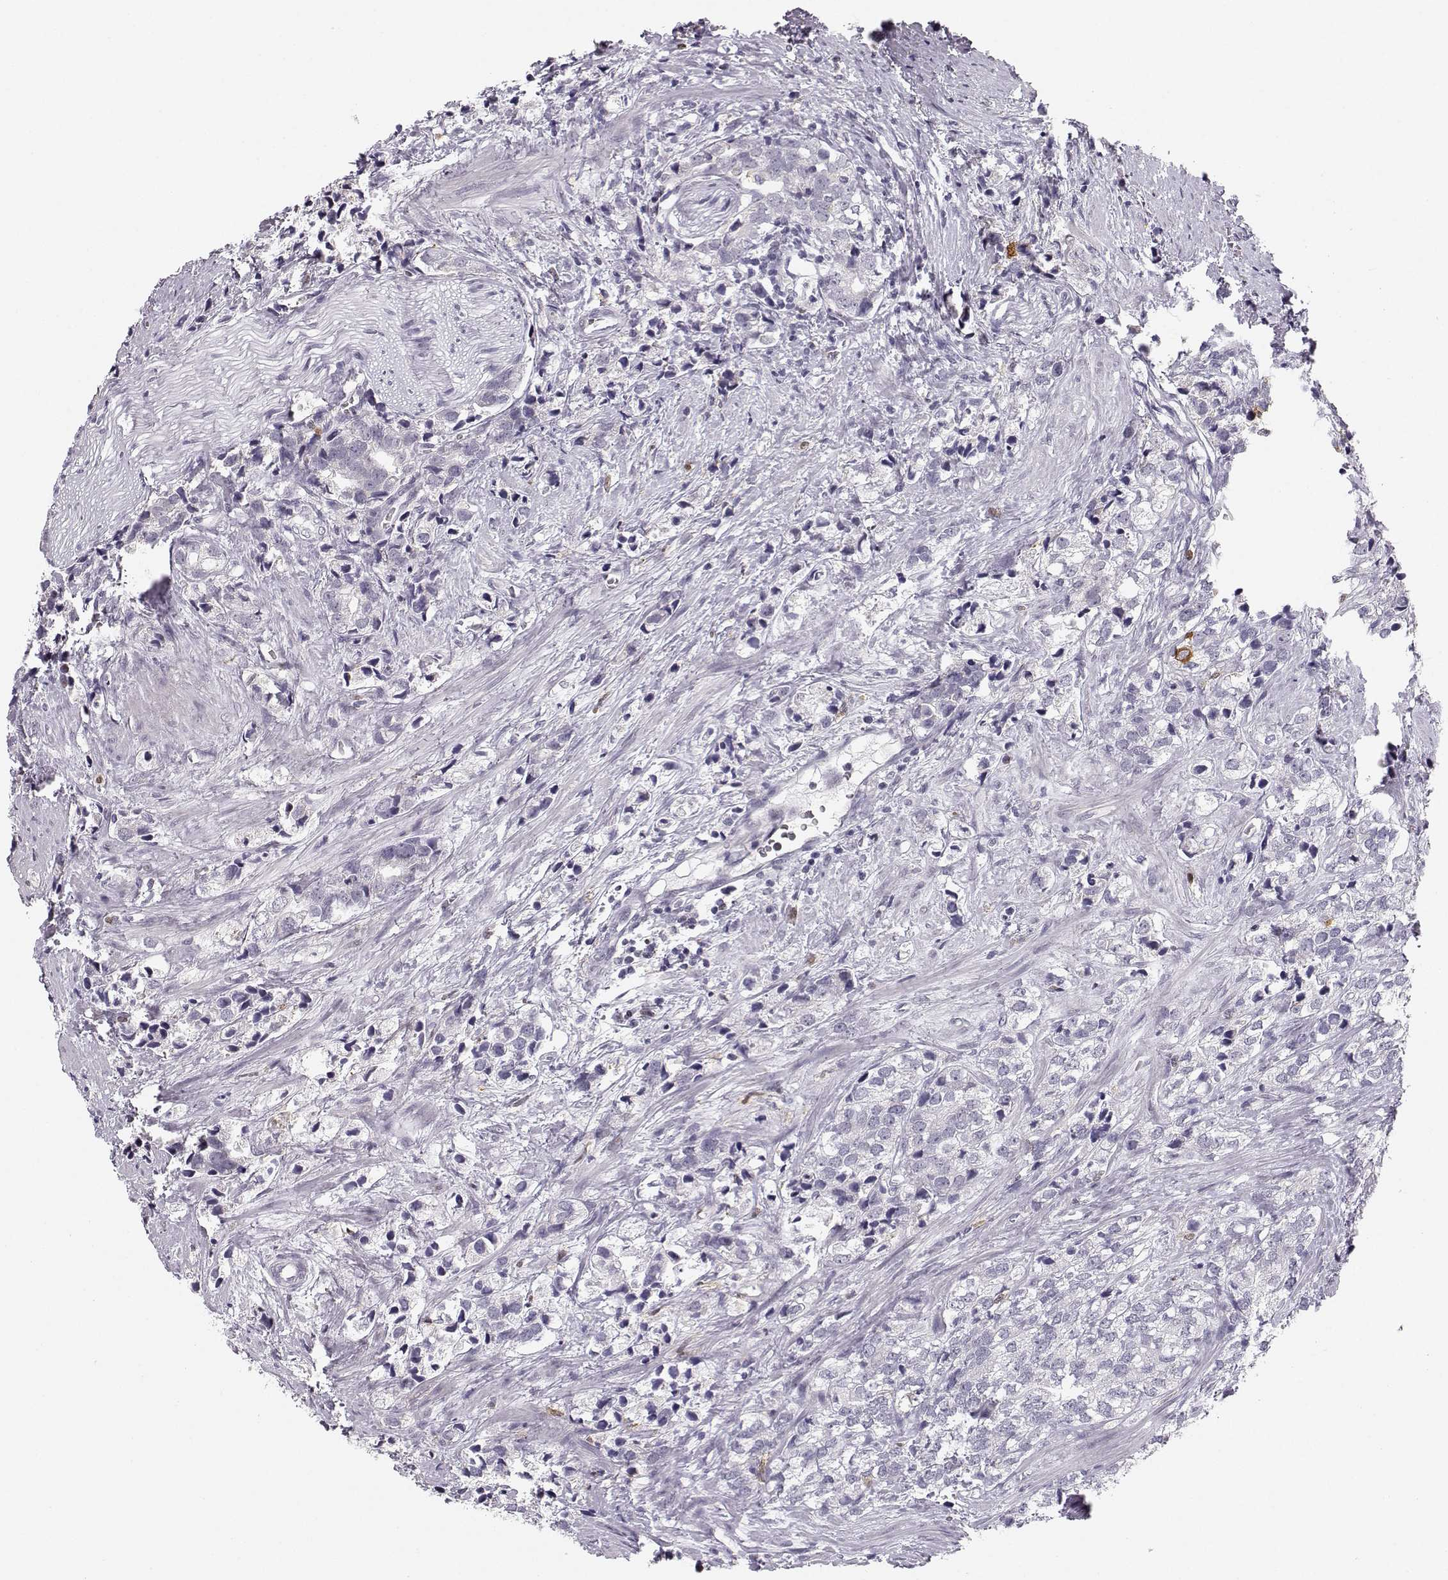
{"staining": {"intensity": "negative", "quantity": "none", "location": "none"}, "tissue": "prostate cancer", "cell_type": "Tumor cells", "image_type": "cancer", "snomed": [{"axis": "morphology", "description": "Adenocarcinoma, NOS"}, {"axis": "topography", "description": "Prostate and seminal vesicle, NOS"}], "caption": "IHC micrograph of neoplastic tissue: prostate adenocarcinoma stained with DAB displays no significant protein expression in tumor cells.", "gene": "HTR7", "patient": {"sex": "male", "age": 63}}